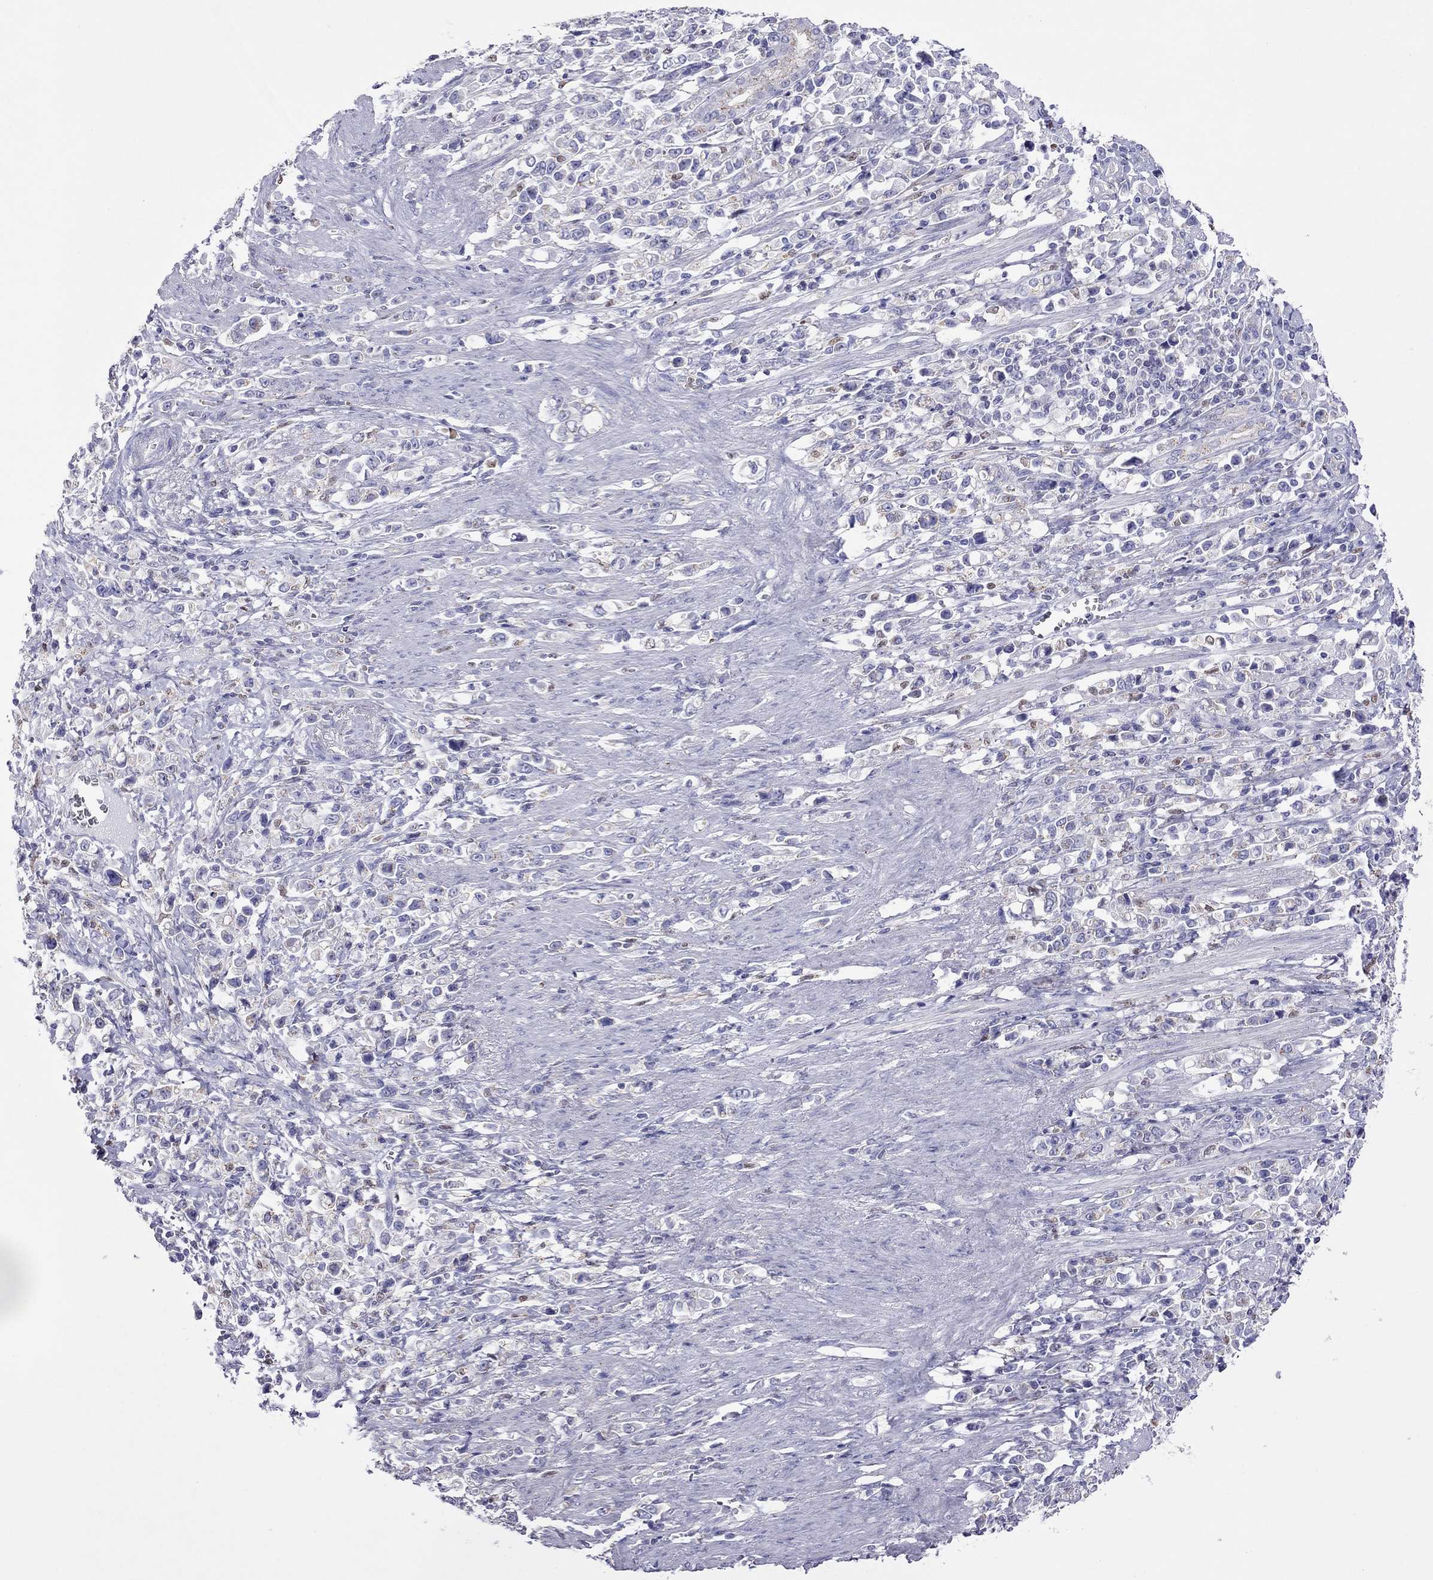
{"staining": {"intensity": "negative", "quantity": "none", "location": "none"}, "tissue": "stomach cancer", "cell_type": "Tumor cells", "image_type": "cancer", "snomed": [{"axis": "morphology", "description": "Adenocarcinoma, NOS"}, {"axis": "topography", "description": "Stomach"}], "caption": "An image of stomach adenocarcinoma stained for a protein demonstrates no brown staining in tumor cells.", "gene": "MPZ", "patient": {"sex": "male", "age": 63}}